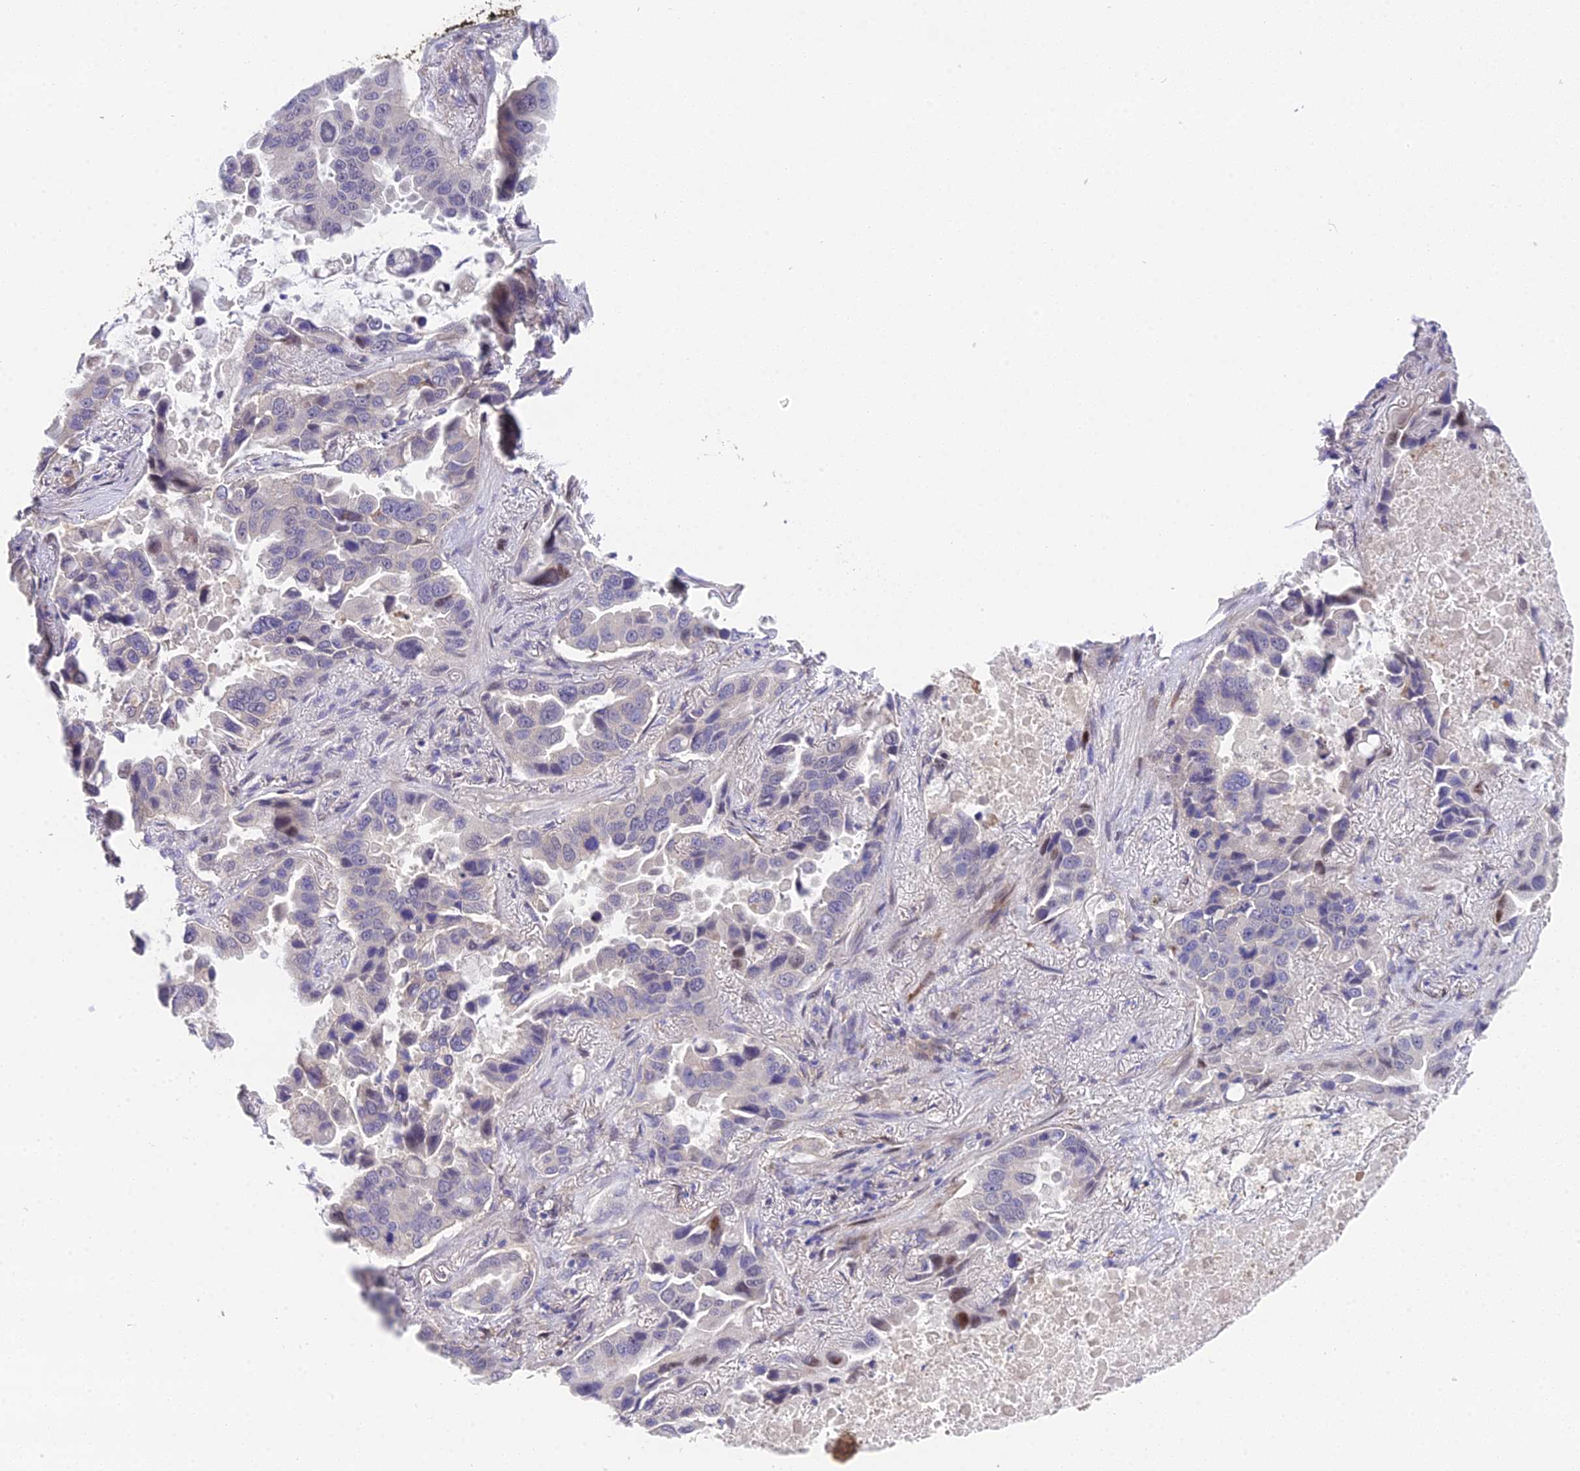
{"staining": {"intensity": "negative", "quantity": "none", "location": "none"}, "tissue": "lung cancer", "cell_type": "Tumor cells", "image_type": "cancer", "snomed": [{"axis": "morphology", "description": "Adenocarcinoma, NOS"}, {"axis": "topography", "description": "Lung"}], "caption": "High power microscopy histopathology image of an immunohistochemistry (IHC) image of adenocarcinoma (lung), revealing no significant expression in tumor cells.", "gene": "PUS10", "patient": {"sex": "male", "age": 64}}